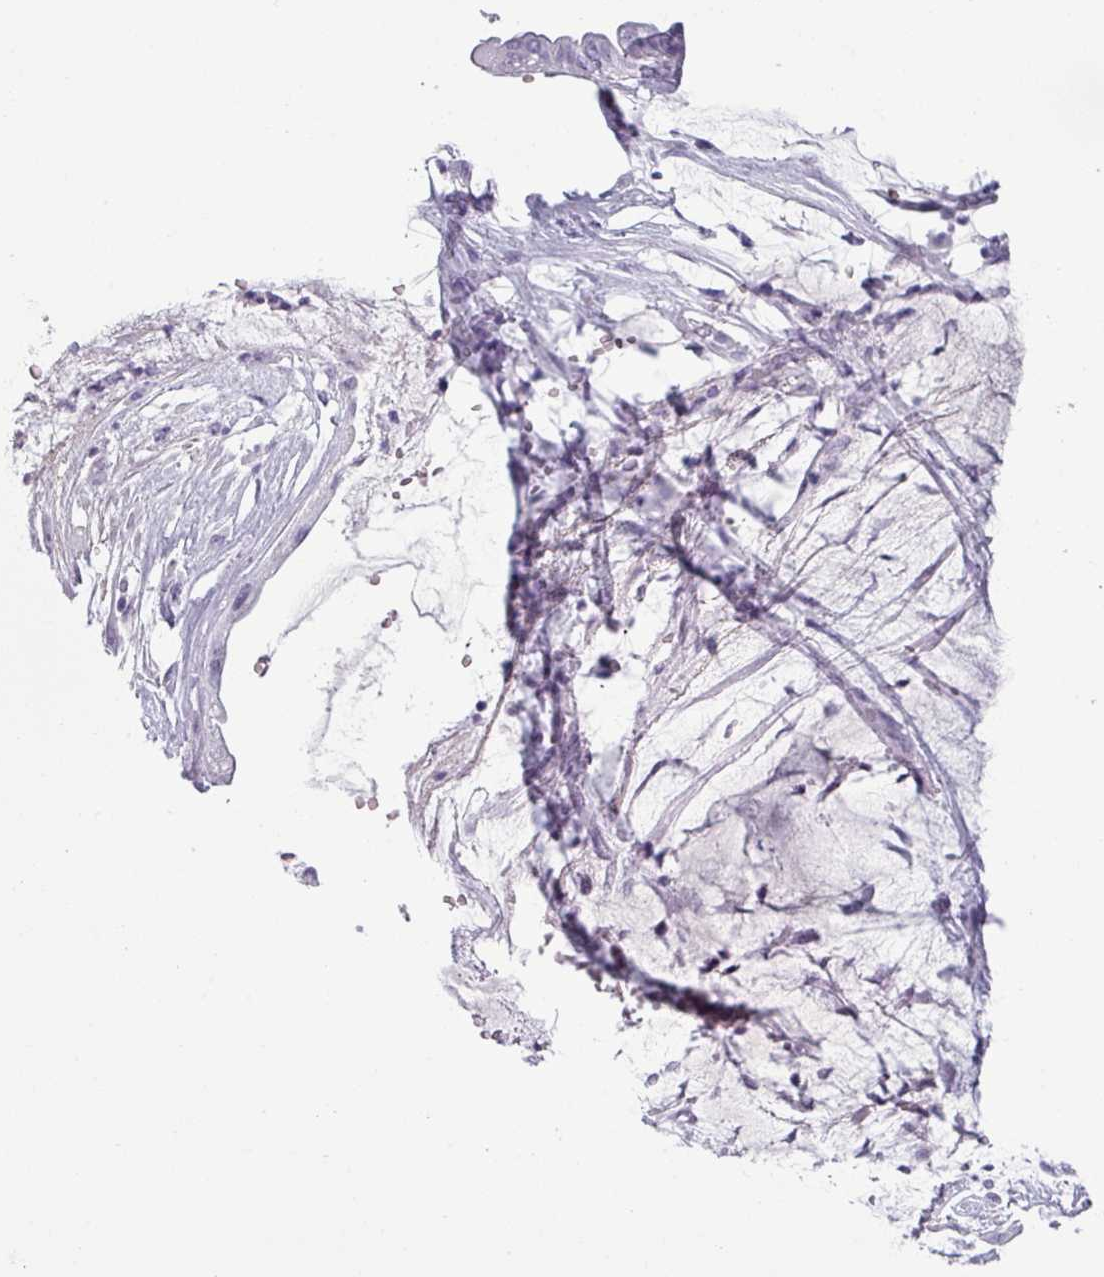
{"staining": {"intensity": "negative", "quantity": "none", "location": "none"}, "tissue": "ovarian cancer", "cell_type": "Tumor cells", "image_type": "cancer", "snomed": [{"axis": "morphology", "description": "Cystadenocarcinoma, mucinous, NOS"}, {"axis": "topography", "description": "Ovary"}], "caption": "A photomicrograph of mucinous cystadenocarcinoma (ovarian) stained for a protein exhibits no brown staining in tumor cells. (DAB (3,3'-diaminobenzidine) immunohistochemistry, high magnification).", "gene": "CDH16", "patient": {"sex": "female", "age": 73}}